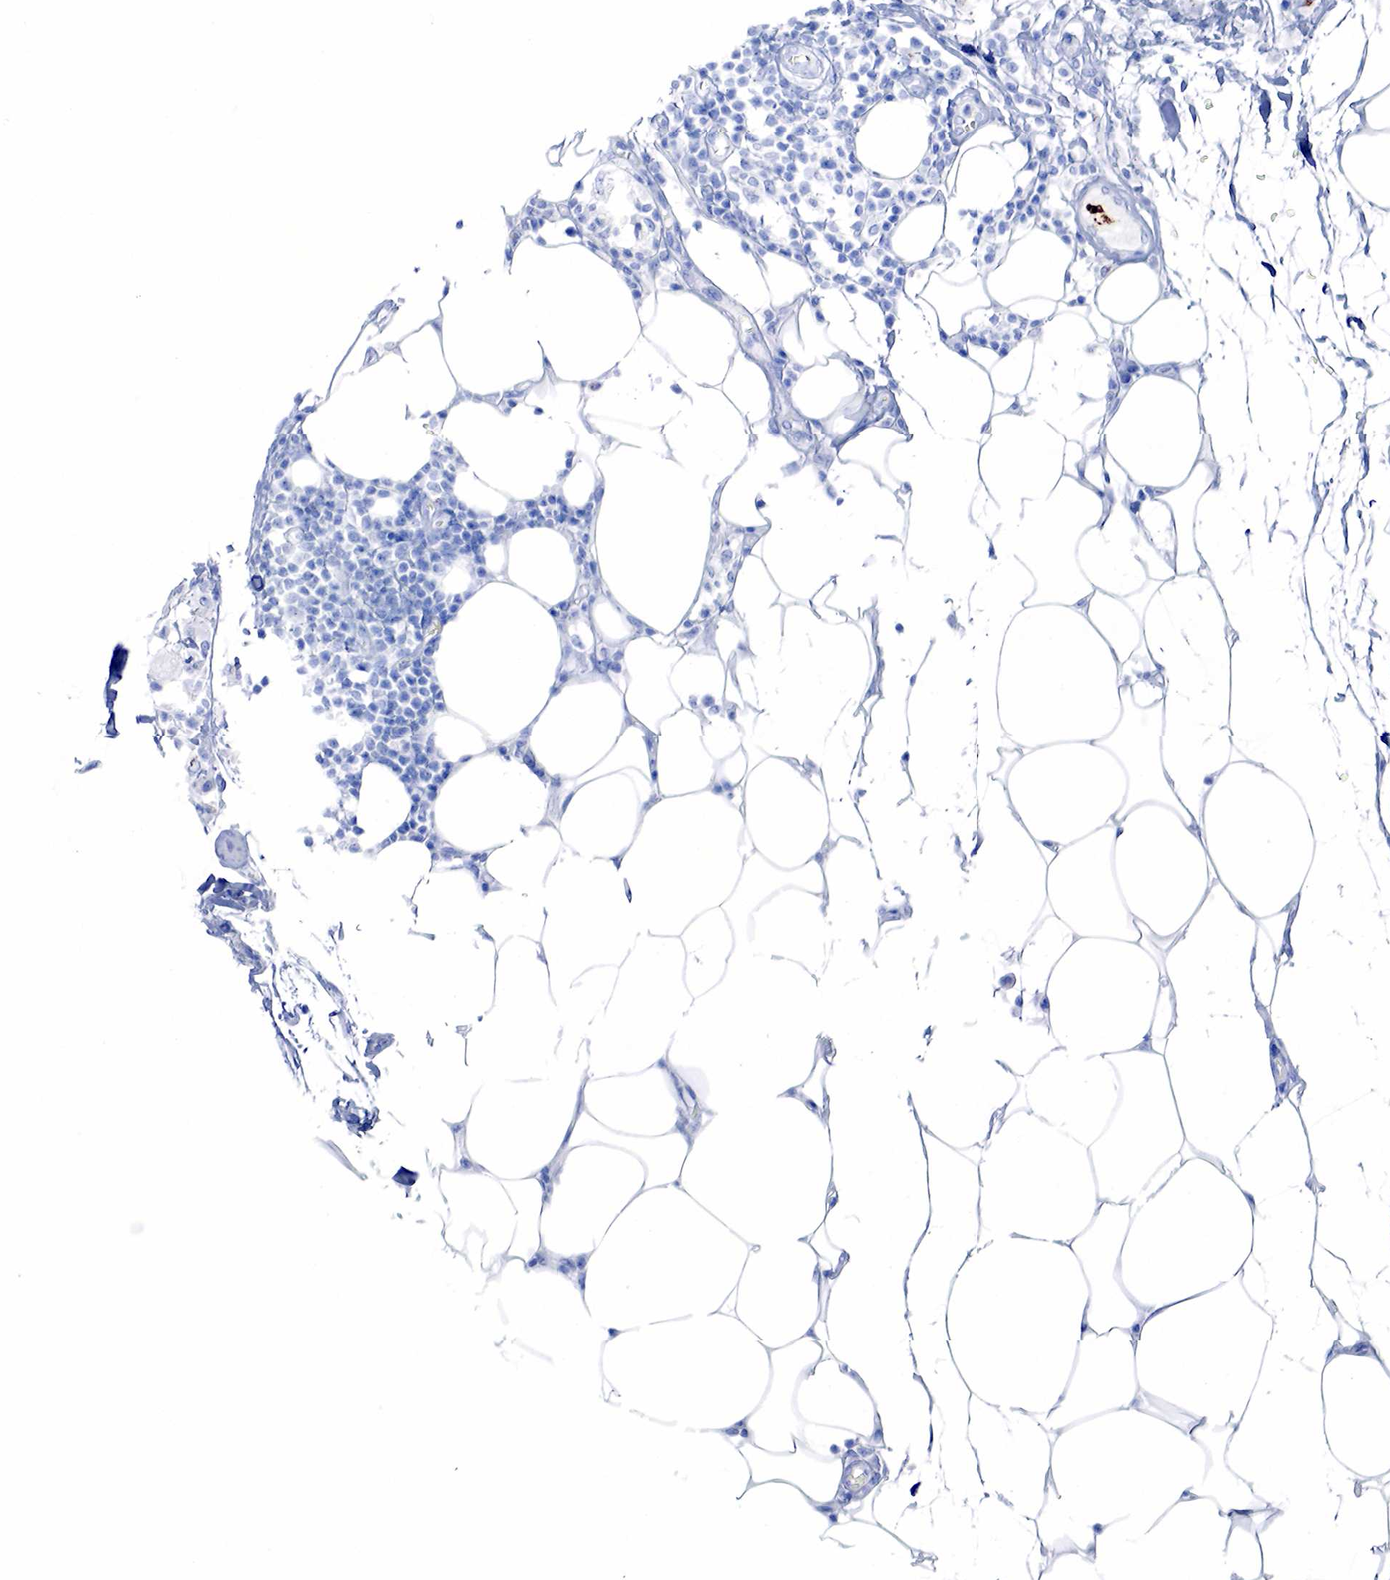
{"staining": {"intensity": "negative", "quantity": "none", "location": "none"}, "tissue": "skin", "cell_type": "Fibroblasts", "image_type": "normal", "snomed": [{"axis": "morphology", "description": "Normal tissue, NOS"}, {"axis": "topography", "description": "Skin"}], "caption": "Benign skin was stained to show a protein in brown. There is no significant positivity in fibroblasts.", "gene": "FUT4", "patient": {"sex": "female", "age": 74}}